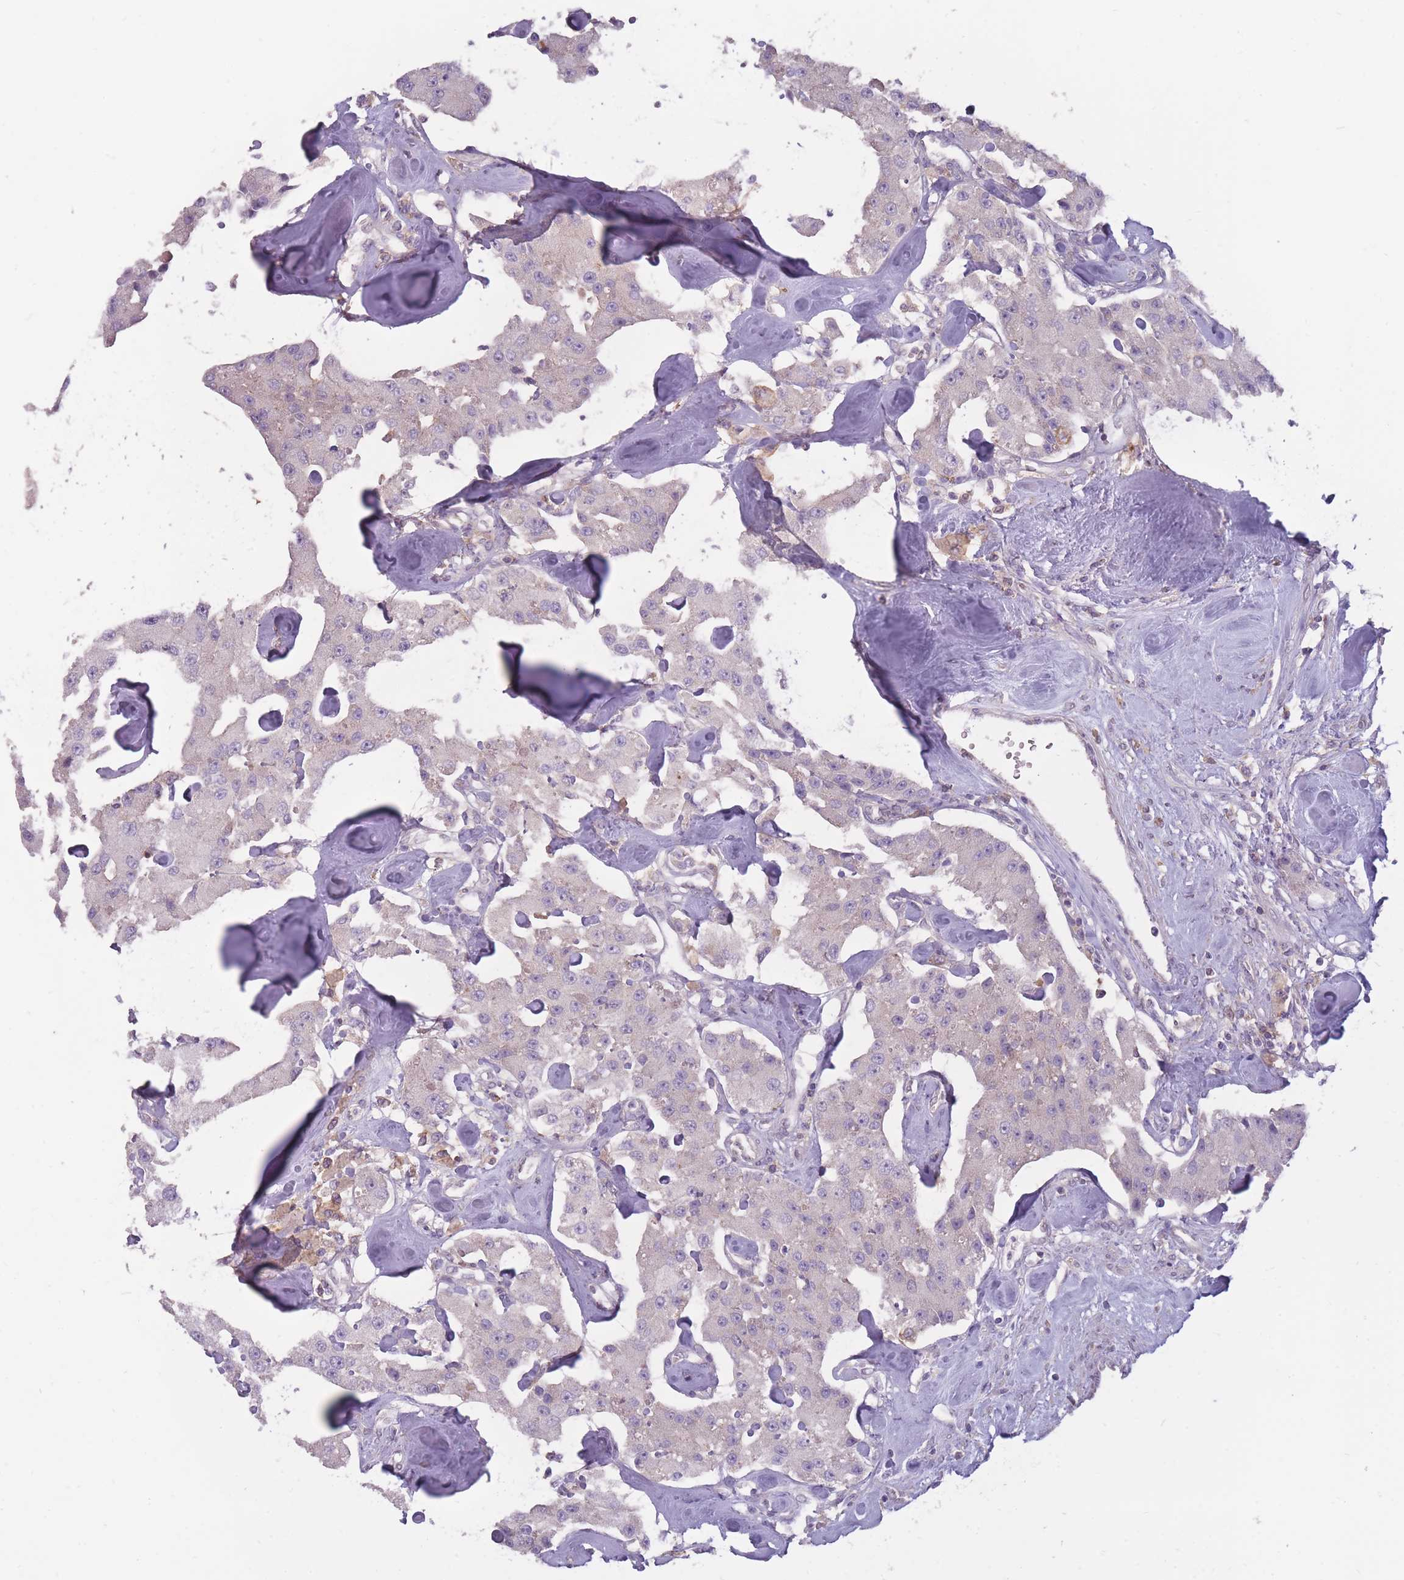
{"staining": {"intensity": "negative", "quantity": "none", "location": "none"}, "tissue": "carcinoid", "cell_type": "Tumor cells", "image_type": "cancer", "snomed": [{"axis": "morphology", "description": "Carcinoid, malignant, NOS"}, {"axis": "topography", "description": "Pancreas"}], "caption": "Protein analysis of carcinoid (malignant) exhibits no significant positivity in tumor cells.", "gene": "TET3", "patient": {"sex": "male", "age": 41}}